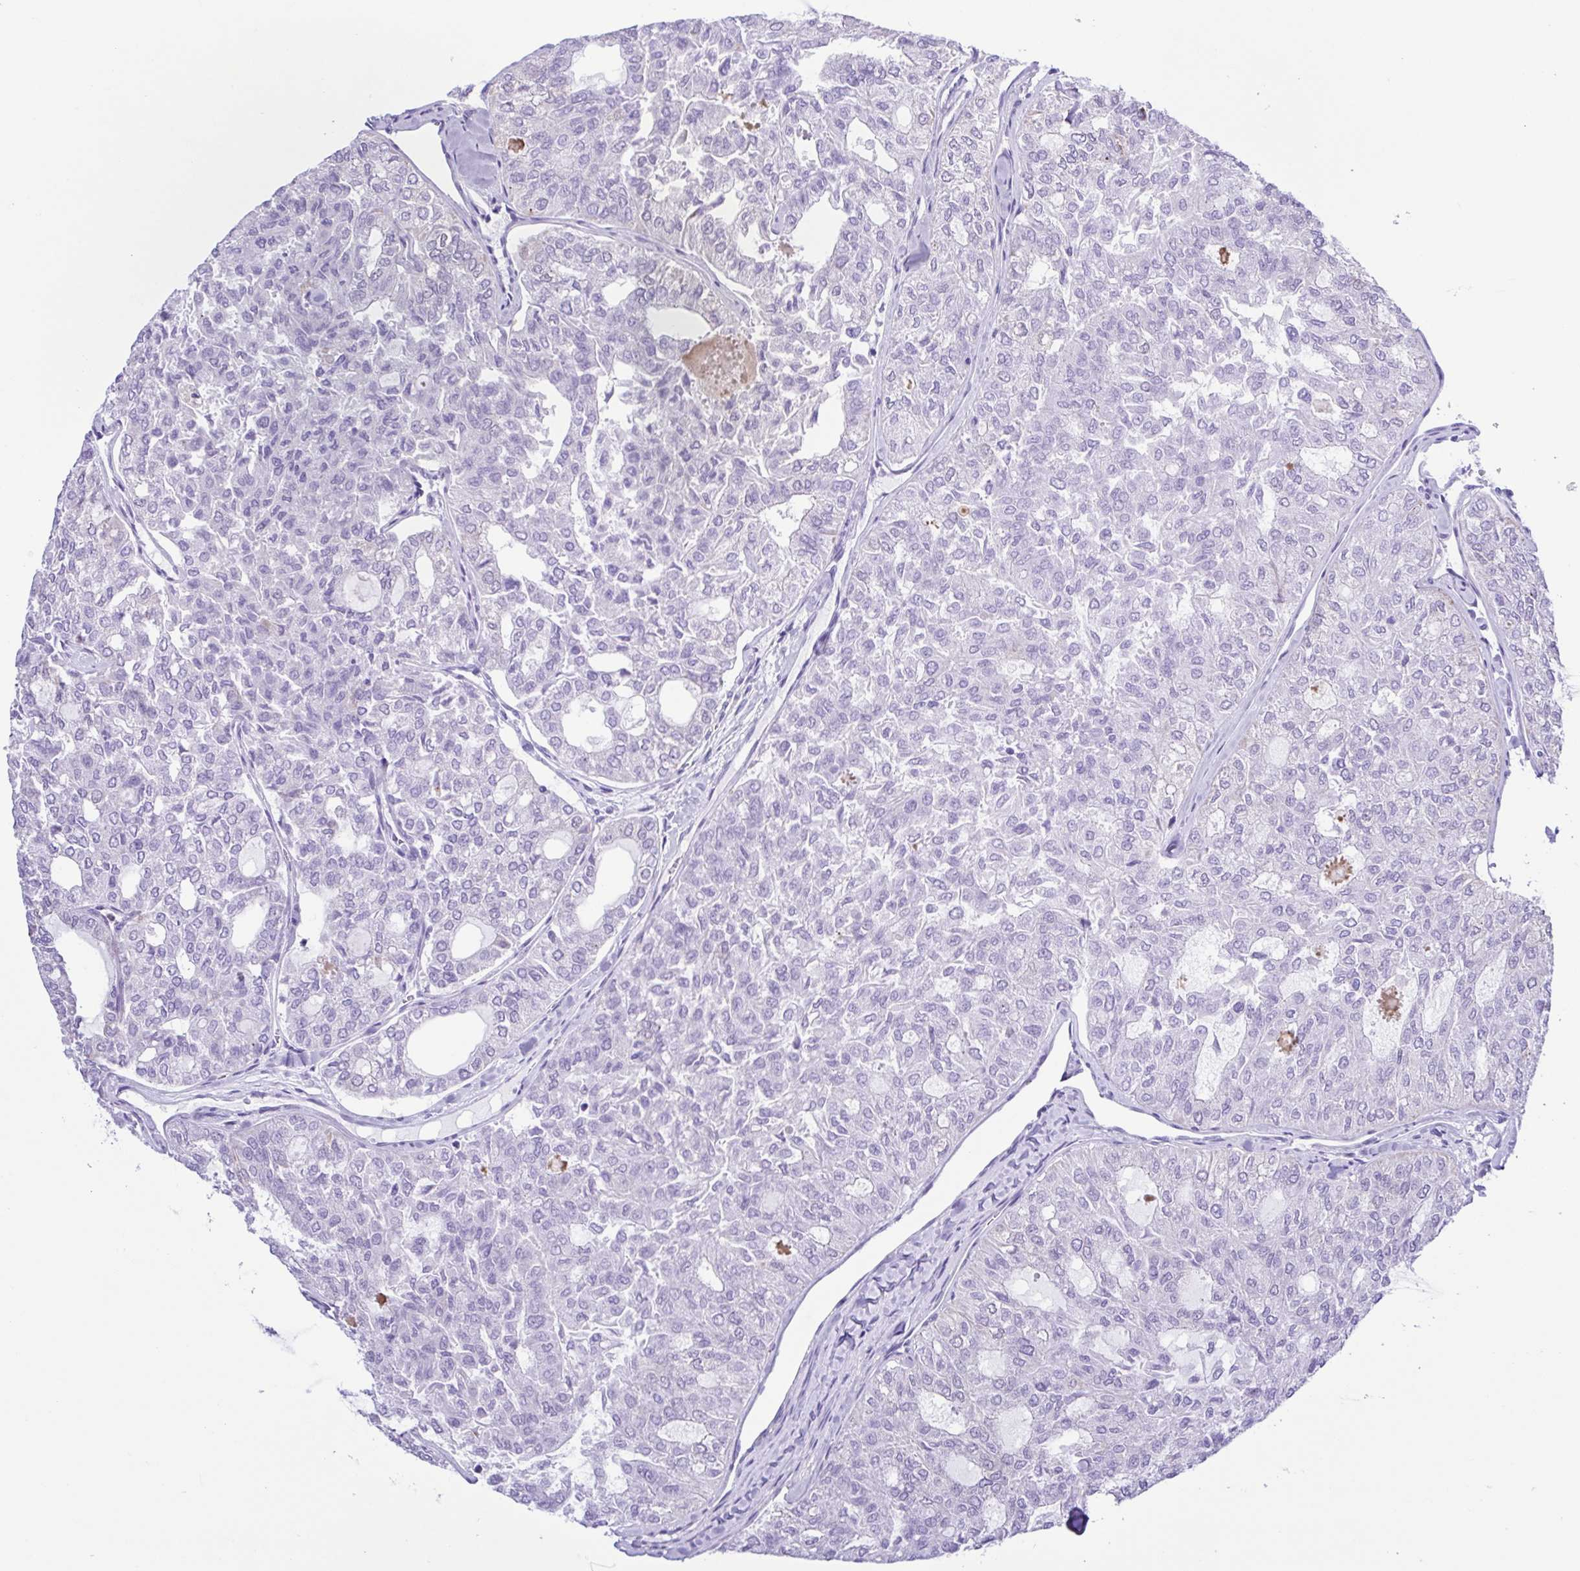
{"staining": {"intensity": "weak", "quantity": "<25%", "location": "cytoplasmic/membranous"}, "tissue": "thyroid cancer", "cell_type": "Tumor cells", "image_type": "cancer", "snomed": [{"axis": "morphology", "description": "Follicular adenoma carcinoma, NOS"}, {"axis": "topography", "description": "Thyroid gland"}], "caption": "A histopathology image of thyroid cancer stained for a protein demonstrates no brown staining in tumor cells.", "gene": "GPR17", "patient": {"sex": "male", "age": 75}}